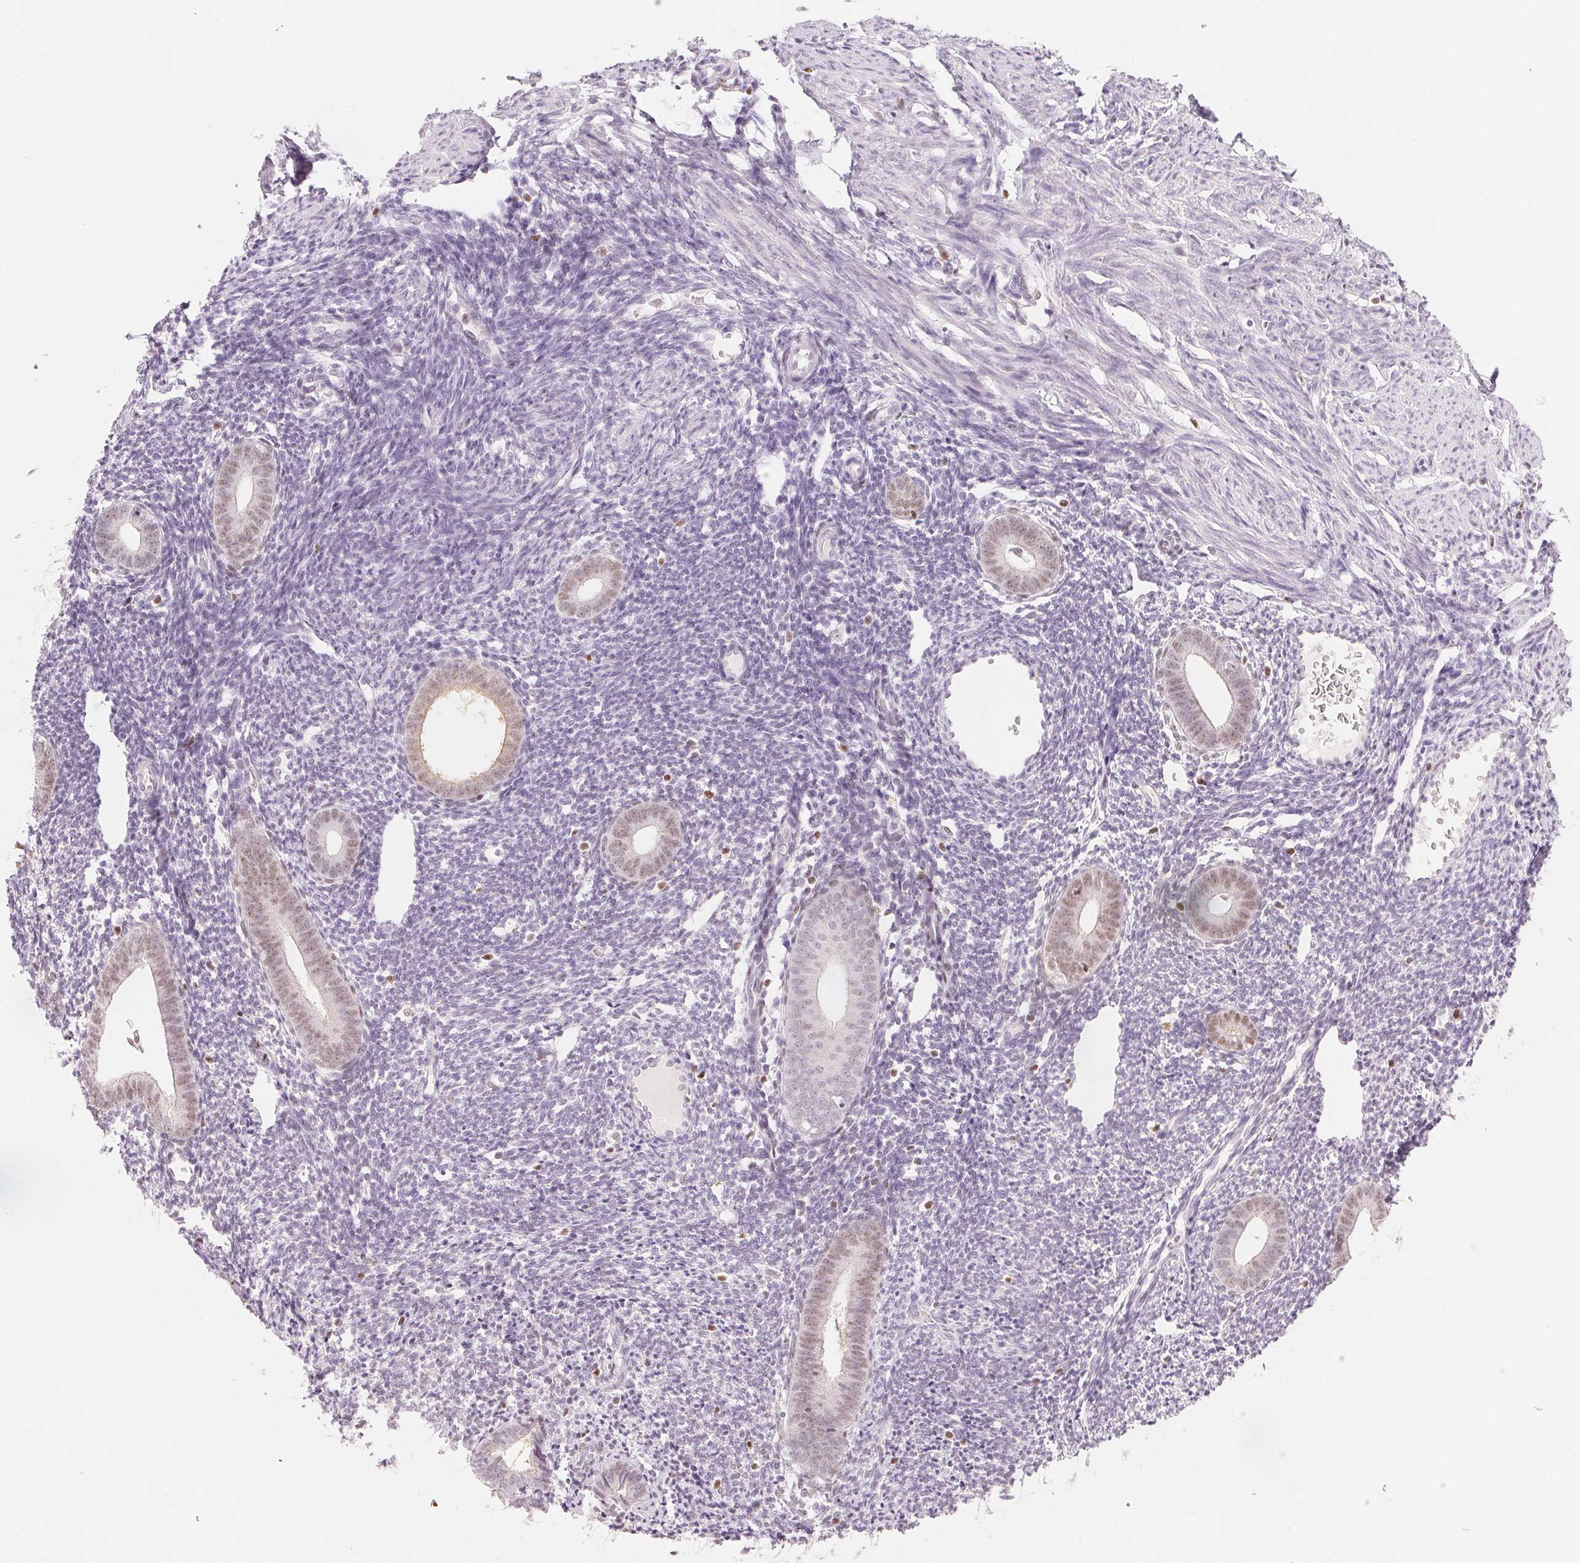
{"staining": {"intensity": "negative", "quantity": "none", "location": "none"}, "tissue": "endometrium", "cell_type": "Cells in endometrial stroma", "image_type": "normal", "snomed": [{"axis": "morphology", "description": "Normal tissue, NOS"}, {"axis": "topography", "description": "Endometrium"}], "caption": "High power microscopy photomicrograph of an IHC micrograph of benign endometrium, revealing no significant expression in cells in endometrial stroma.", "gene": "RUNX2", "patient": {"sex": "female", "age": 39}}